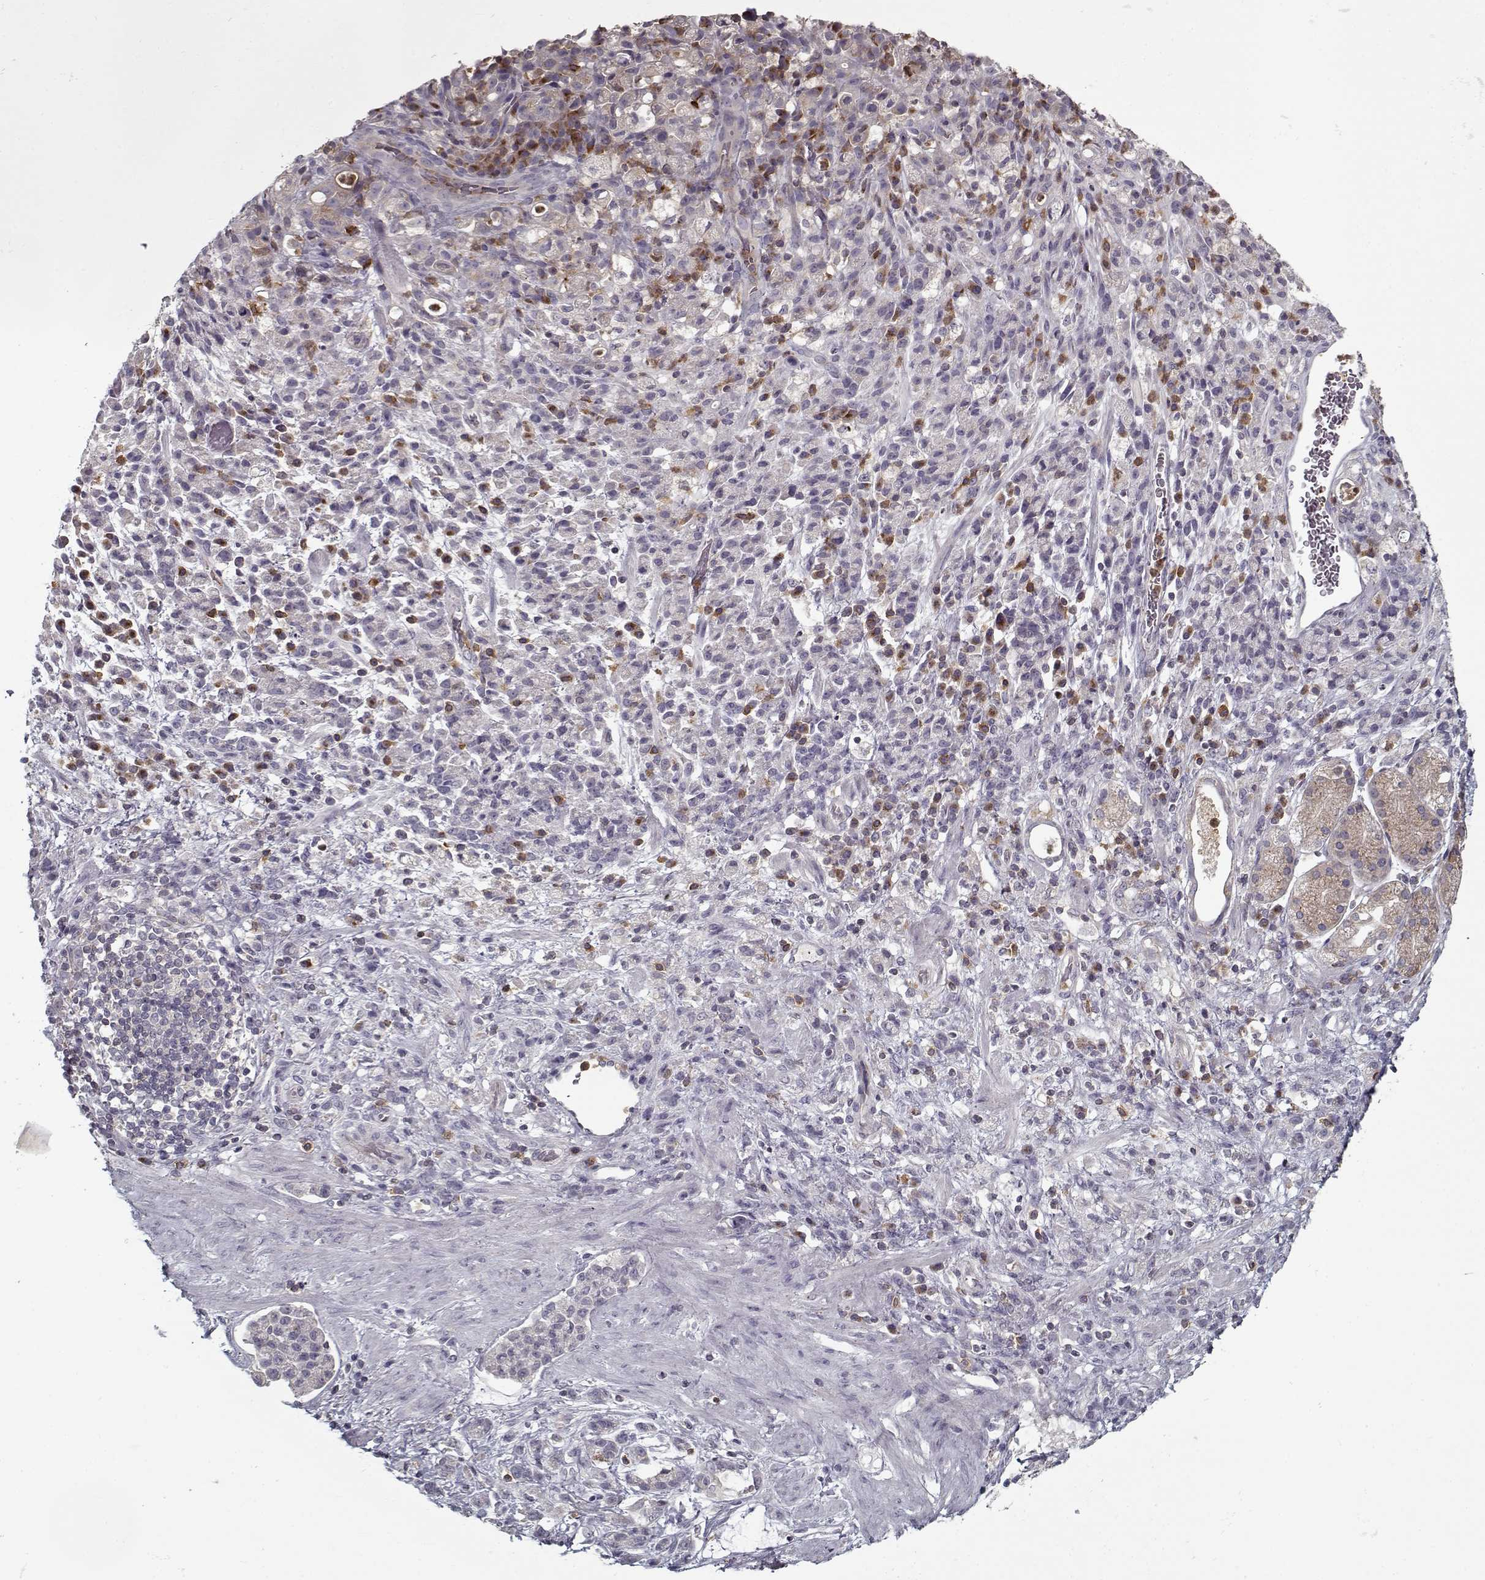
{"staining": {"intensity": "negative", "quantity": "none", "location": "none"}, "tissue": "stomach cancer", "cell_type": "Tumor cells", "image_type": "cancer", "snomed": [{"axis": "morphology", "description": "Adenocarcinoma, NOS"}, {"axis": "topography", "description": "Stomach"}], "caption": "Tumor cells show no significant protein expression in adenocarcinoma (stomach).", "gene": "UNC13D", "patient": {"sex": "female", "age": 60}}